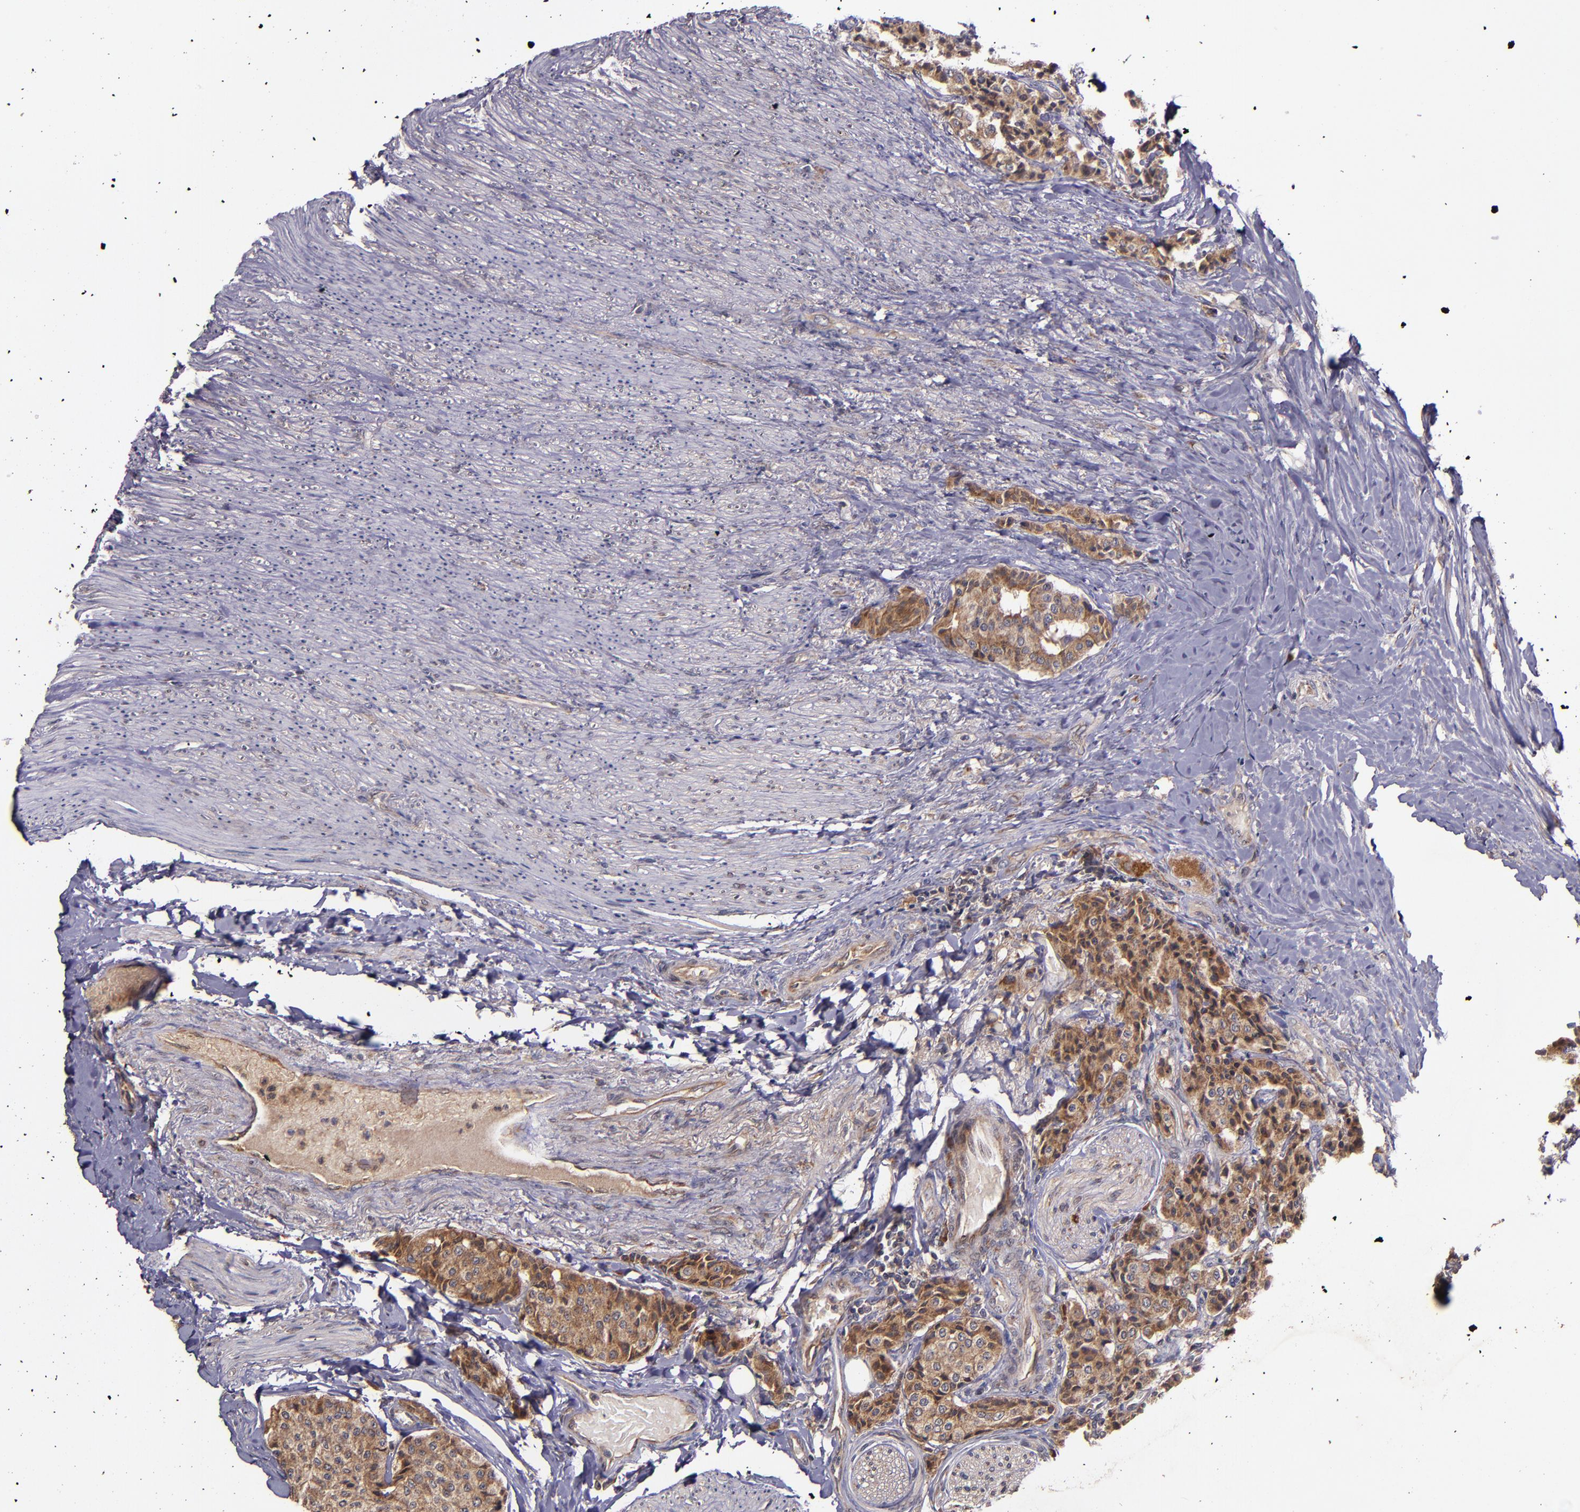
{"staining": {"intensity": "moderate", "quantity": ">75%", "location": "cytoplasmic/membranous"}, "tissue": "carcinoid", "cell_type": "Tumor cells", "image_type": "cancer", "snomed": [{"axis": "morphology", "description": "Carcinoid, malignant, NOS"}, {"axis": "topography", "description": "Colon"}], "caption": "Immunohistochemistry (IHC) of malignant carcinoid reveals medium levels of moderate cytoplasmic/membranous expression in approximately >75% of tumor cells.", "gene": "PRAF2", "patient": {"sex": "female", "age": 61}}